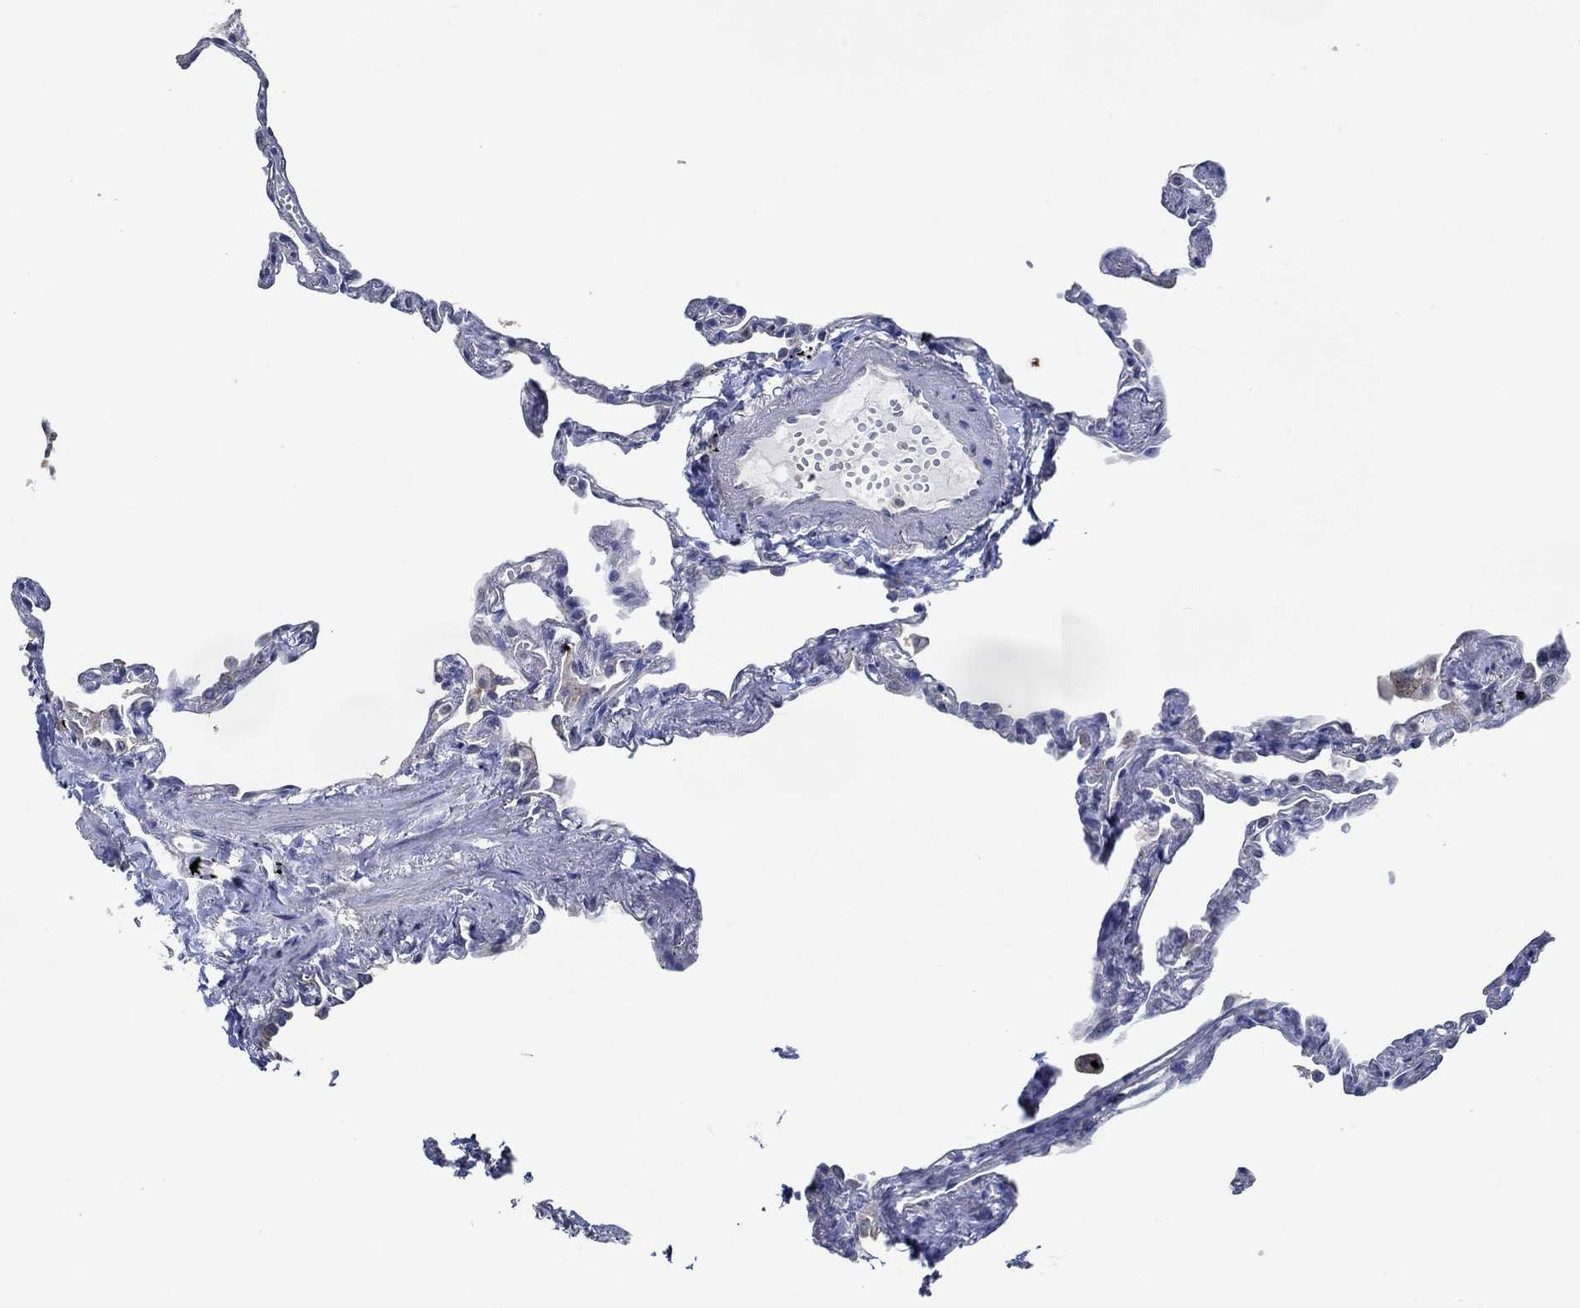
{"staining": {"intensity": "negative", "quantity": "none", "location": "none"}, "tissue": "lung", "cell_type": "Alveolar cells", "image_type": "normal", "snomed": [{"axis": "morphology", "description": "Normal tissue, NOS"}, {"axis": "topography", "description": "Lung"}], "caption": "Immunohistochemical staining of benign human lung reveals no significant expression in alveolar cells. The staining is performed using DAB (3,3'-diaminobenzidine) brown chromogen with nuclei counter-stained in using hematoxylin.", "gene": "DACT1", "patient": {"sex": "male", "age": 78}}